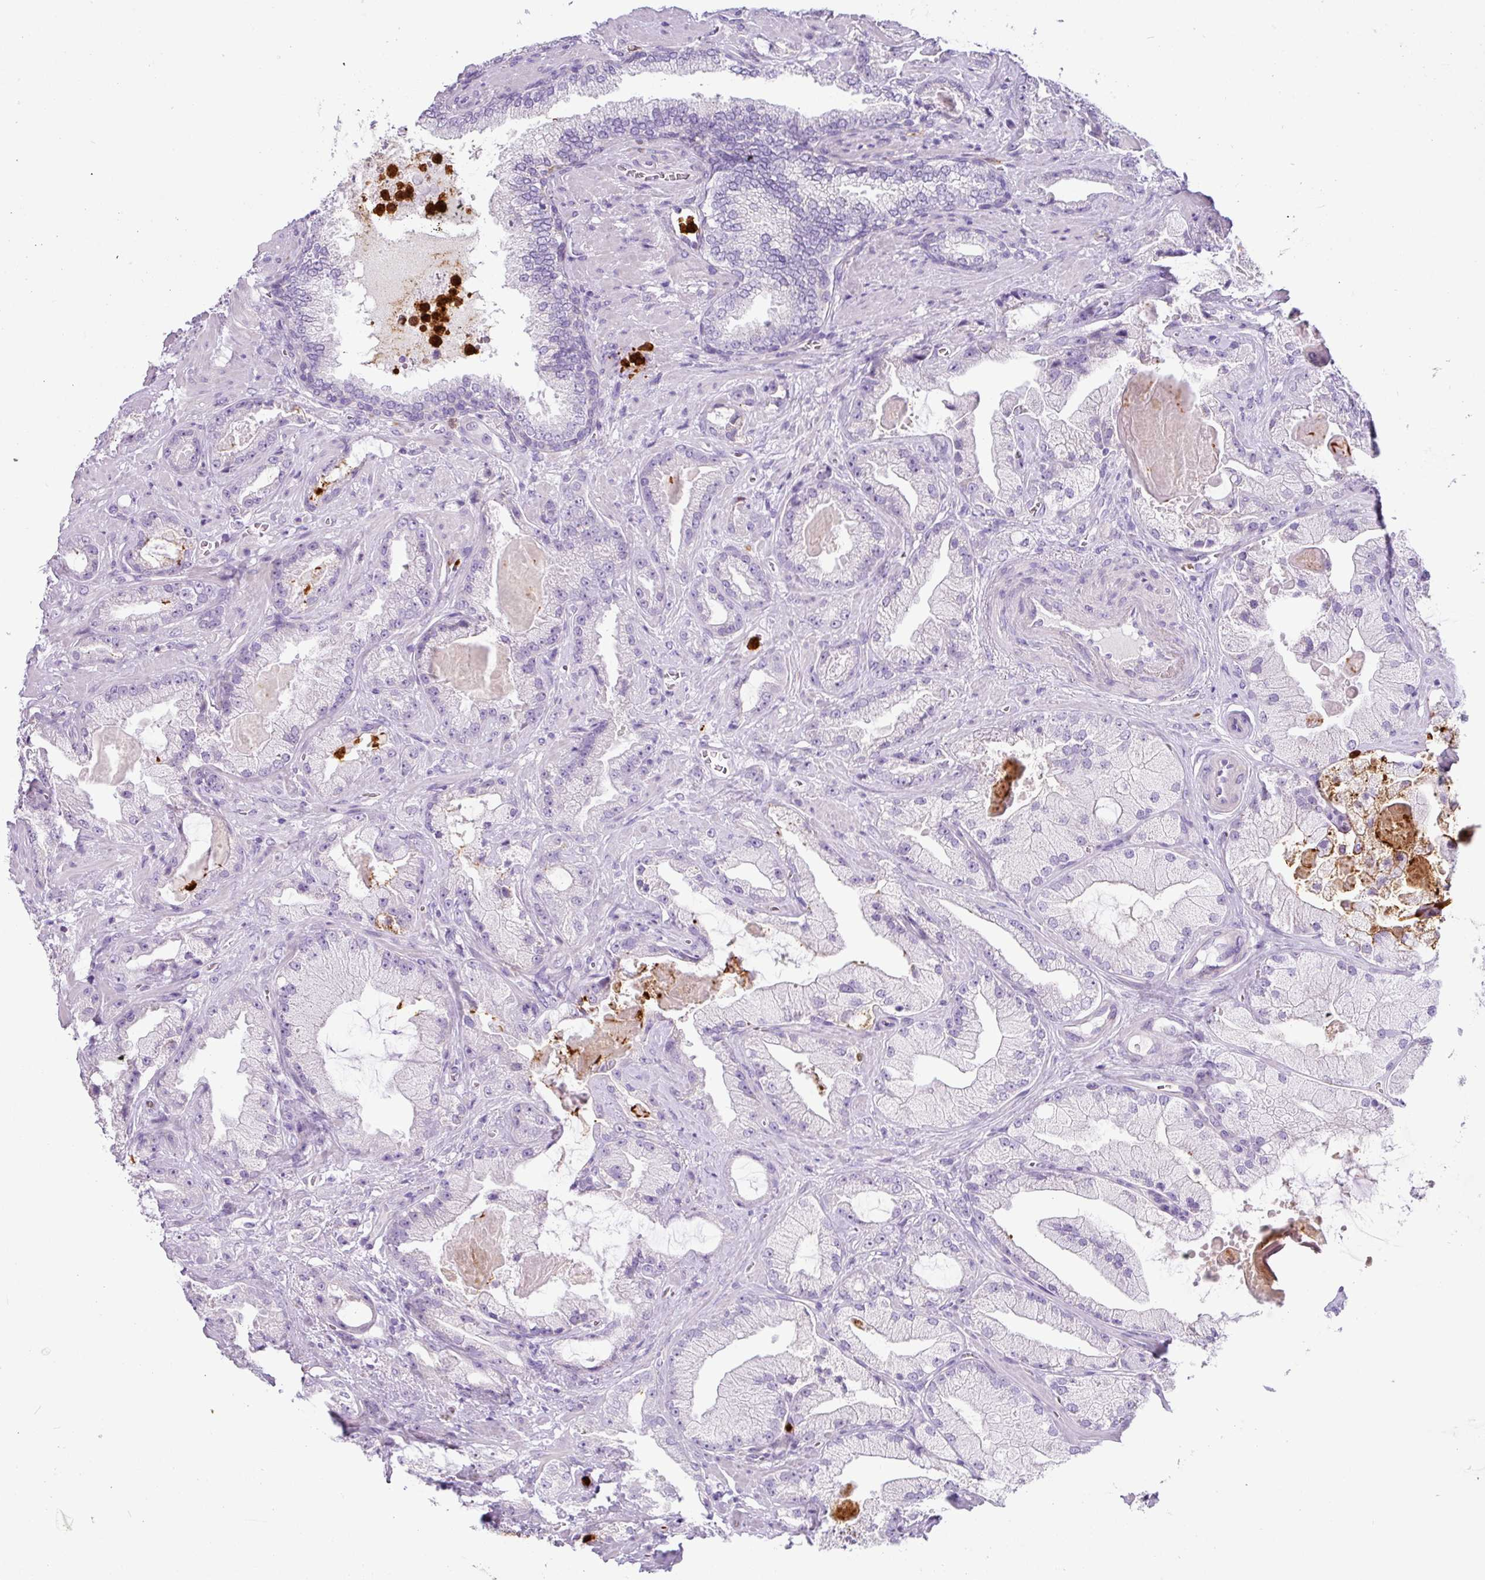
{"staining": {"intensity": "negative", "quantity": "none", "location": "none"}, "tissue": "prostate cancer", "cell_type": "Tumor cells", "image_type": "cancer", "snomed": [{"axis": "morphology", "description": "Adenocarcinoma, High grade"}, {"axis": "topography", "description": "Prostate"}], "caption": "Immunohistochemical staining of high-grade adenocarcinoma (prostate) shows no significant expression in tumor cells.", "gene": "SH2D3C", "patient": {"sex": "male", "age": 68}}